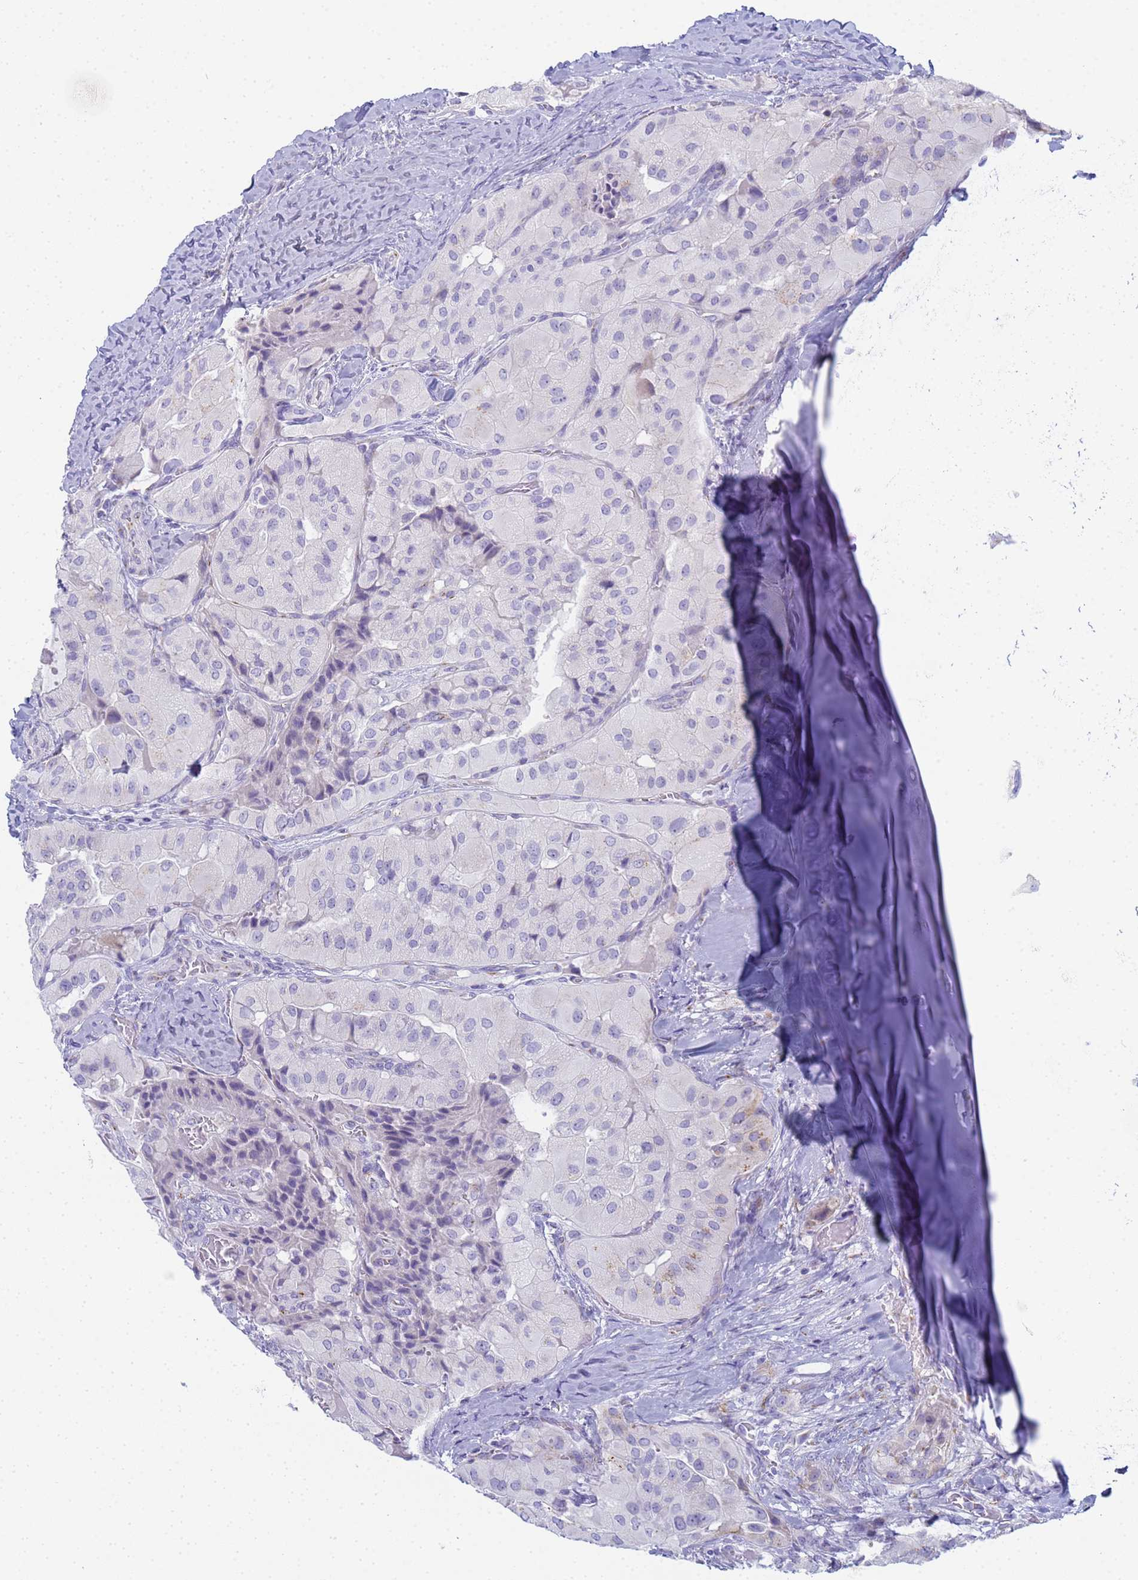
{"staining": {"intensity": "negative", "quantity": "none", "location": "none"}, "tissue": "thyroid cancer", "cell_type": "Tumor cells", "image_type": "cancer", "snomed": [{"axis": "morphology", "description": "Normal tissue, NOS"}, {"axis": "morphology", "description": "Papillary adenocarcinoma, NOS"}, {"axis": "topography", "description": "Thyroid gland"}], "caption": "Tumor cells are negative for brown protein staining in papillary adenocarcinoma (thyroid). (DAB immunohistochemistry visualized using brightfield microscopy, high magnification).", "gene": "CR1", "patient": {"sex": "female", "age": 59}}